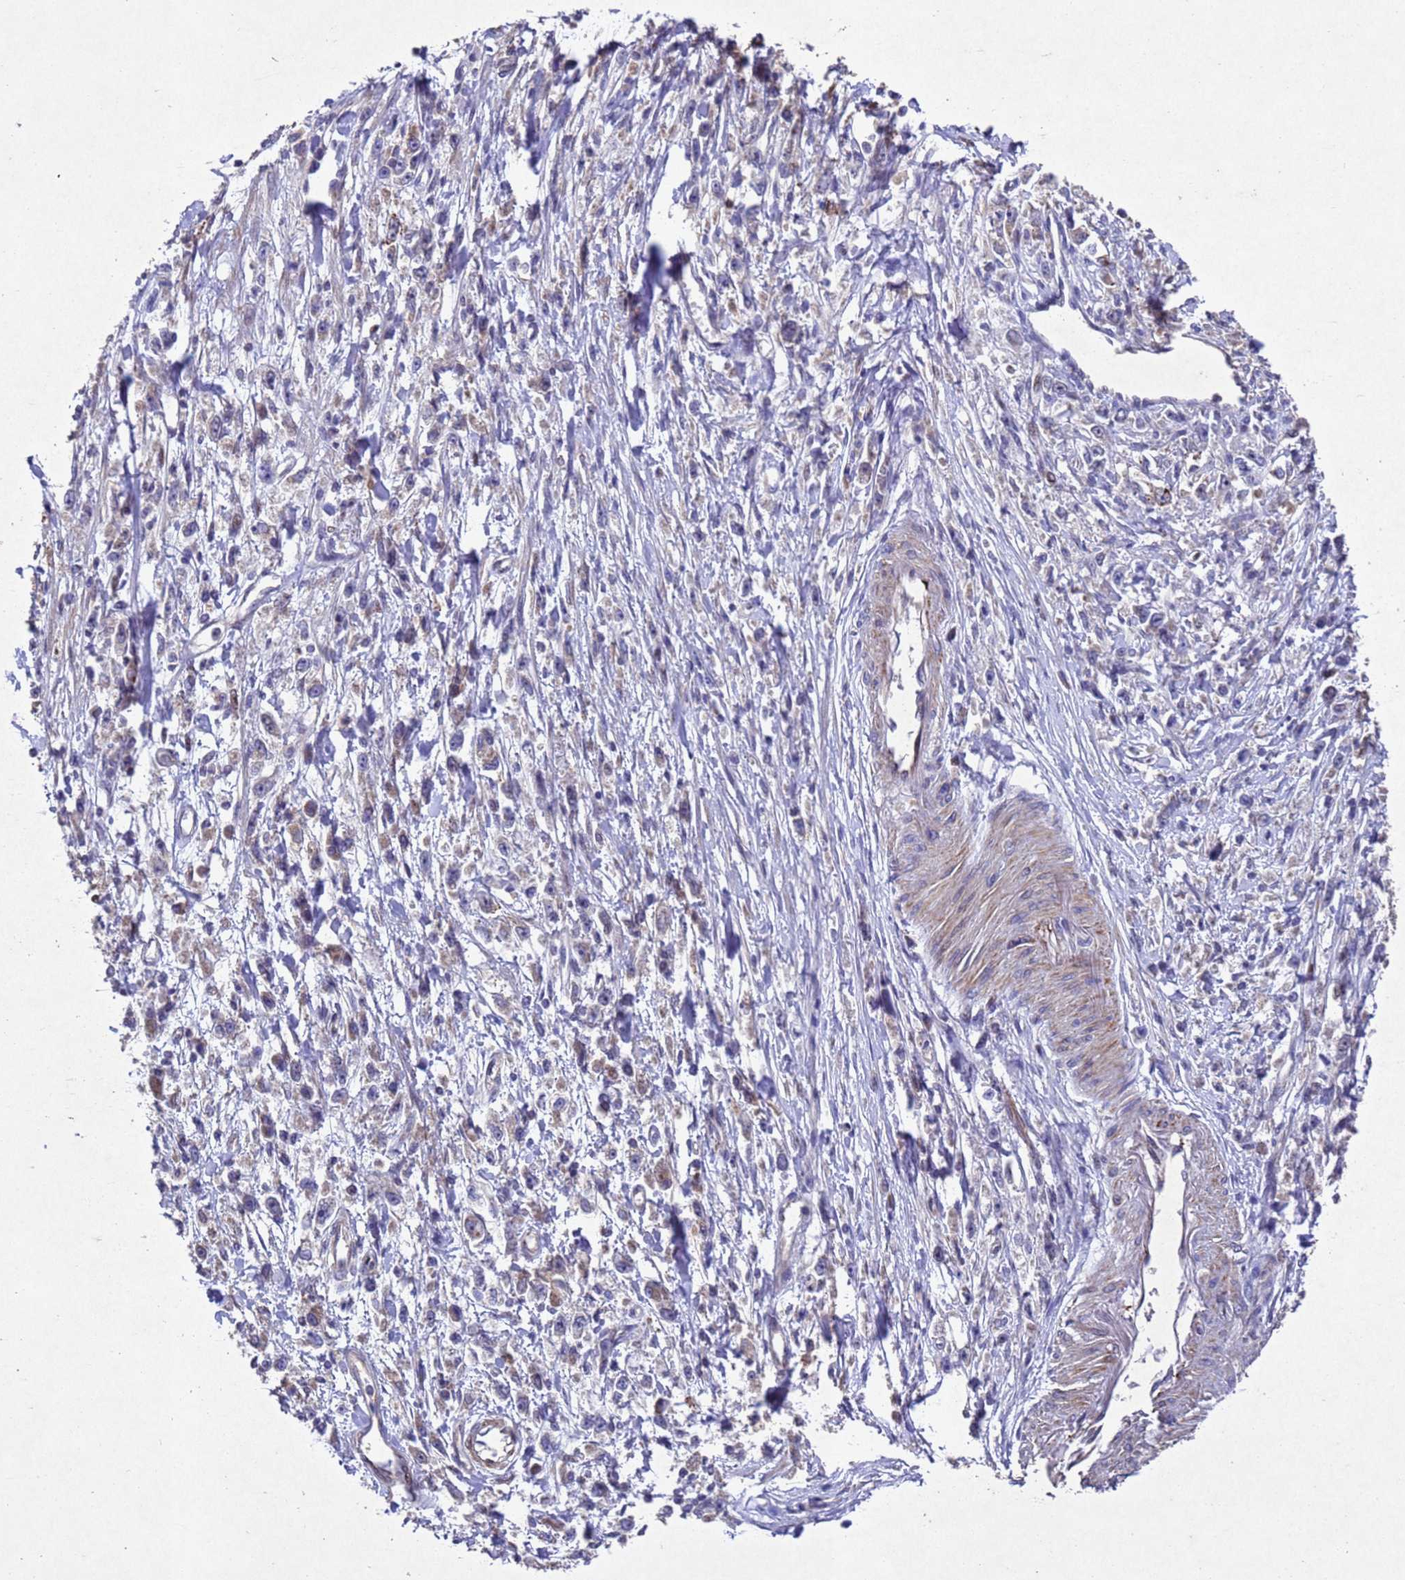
{"staining": {"intensity": "weak", "quantity": "<25%", "location": "cytoplasmic/membranous"}, "tissue": "stomach cancer", "cell_type": "Tumor cells", "image_type": "cancer", "snomed": [{"axis": "morphology", "description": "Adenocarcinoma, NOS"}, {"axis": "topography", "description": "Stomach"}], "caption": "Tumor cells show no significant positivity in stomach cancer.", "gene": "TBK1", "patient": {"sex": "female", "age": 59}}